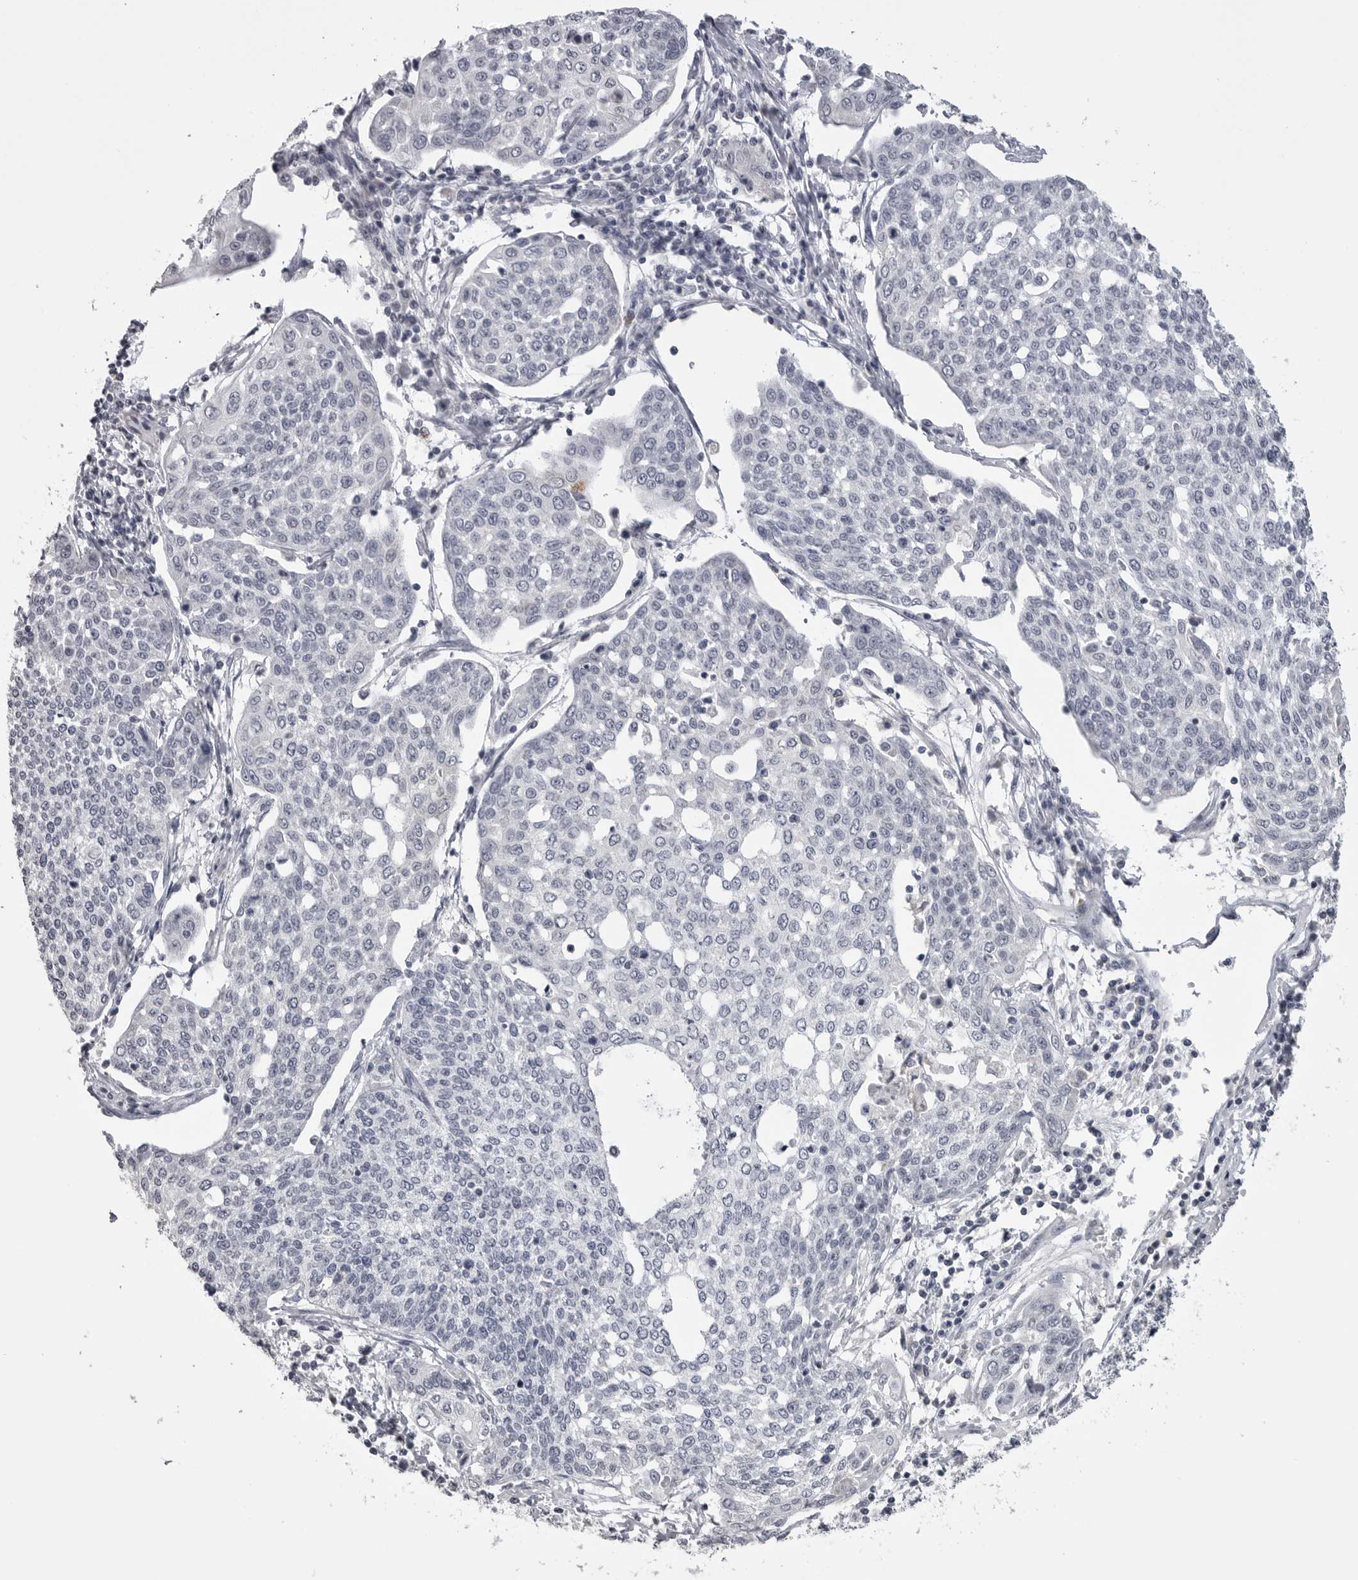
{"staining": {"intensity": "negative", "quantity": "none", "location": "none"}, "tissue": "cervical cancer", "cell_type": "Tumor cells", "image_type": "cancer", "snomed": [{"axis": "morphology", "description": "Squamous cell carcinoma, NOS"}, {"axis": "topography", "description": "Cervix"}], "caption": "Immunohistochemical staining of human cervical cancer (squamous cell carcinoma) shows no significant expression in tumor cells. (DAB (3,3'-diaminobenzidine) immunohistochemistry with hematoxylin counter stain).", "gene": "GPN2", "patient": {"sex": "female", "age": 34}}